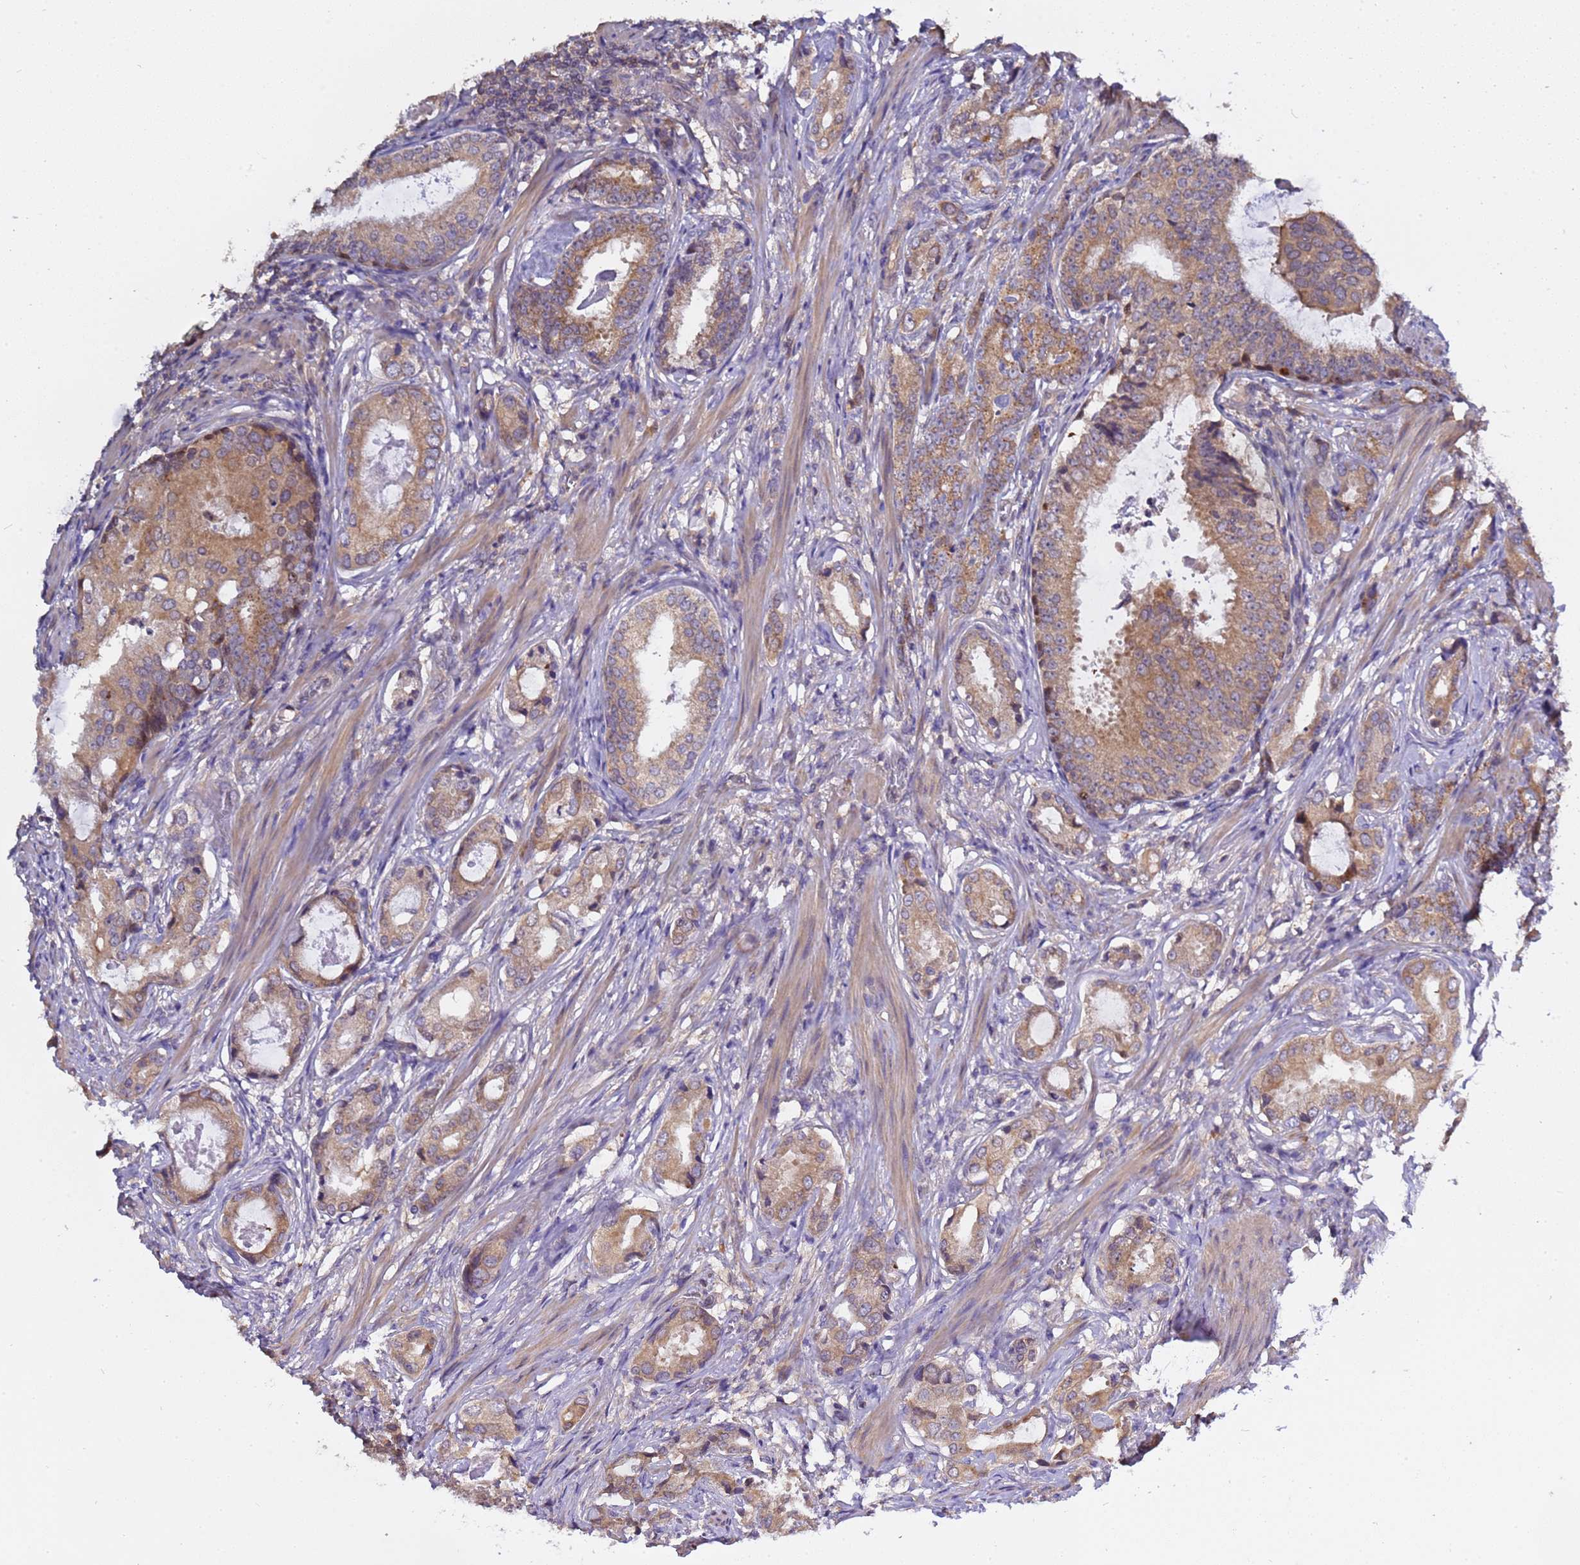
{"staining": {"intensity": "moderate", "quantity": ">75%", "location": "cytoplasmic/membranous"}, "tissue": "prostate cancer", "cell_type": "Tumor cells", "image_type": "cancer", "snomed": [{"axis": "morphology", "description": "Adenocarcinoma, Low grade"}, {"axis": "topography", "description": "Prostate"}], "caption": "A brown stain highlights moderate cytoplasmic/membranous expression of a protein in prostate cancer (low-grade adenocarcinoma) tumor cells.", "gene": "ELMOD2", "patient": {"sex": "male", "age": 71}}